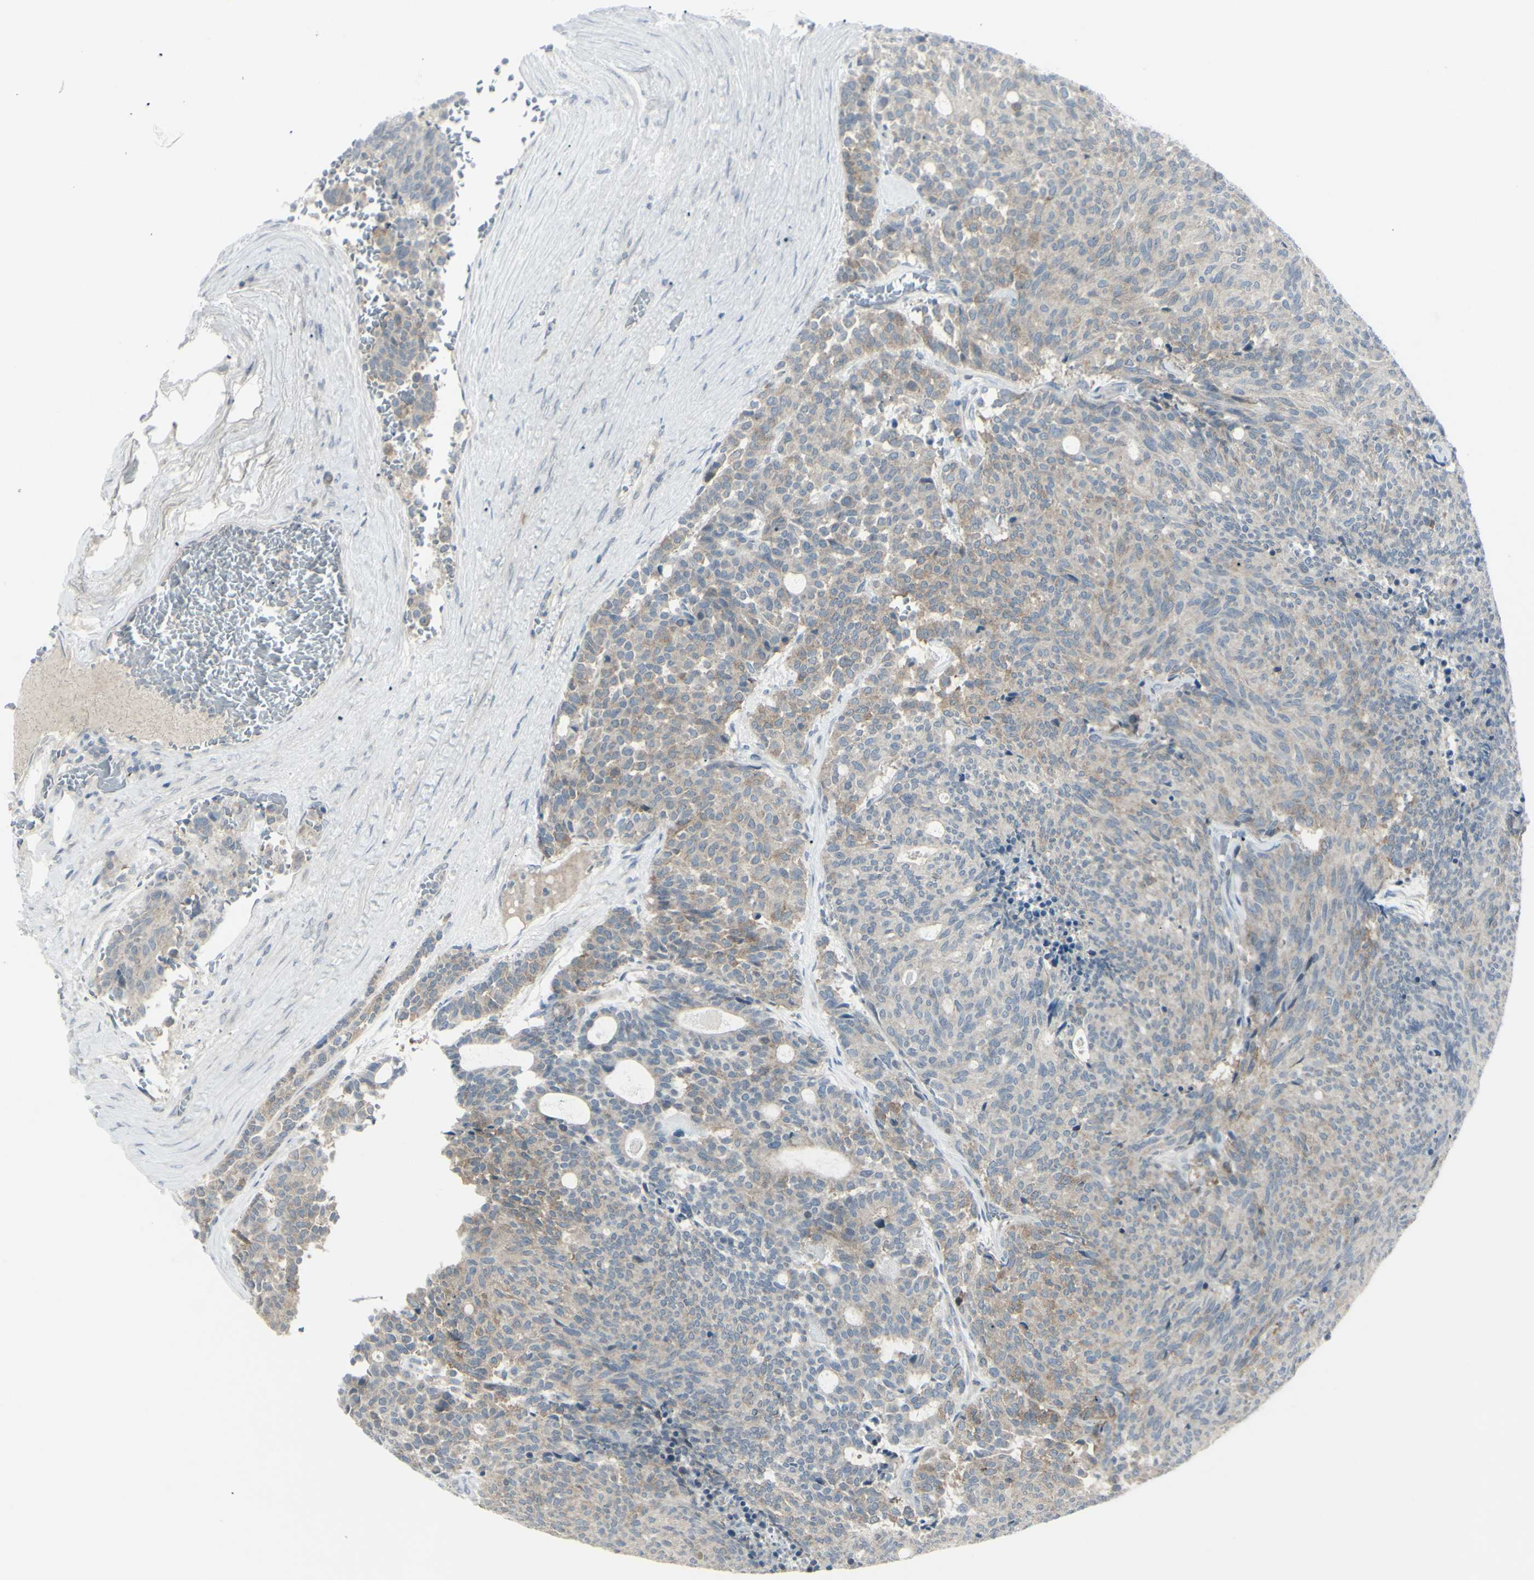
{"staining": {"intensity": "weak", "quantity": ">75%", "location": "cytoplasmic/membranous"}, "tissue": "carcinoid", "cell_type": "Tumor cells", "image_type": "cancer", "snomed": [{"axis": "morphology", "description": "Carcinoid, malignant, NOS"}, {"axis": "topography", "description": "Pancreas"}], "caption": "Carcinoid (malignant) stained with a protein marker displays weak staining in tumor cells.", "gene": "SH3GL2", "patient": {"sex": "female", "age": 54}}